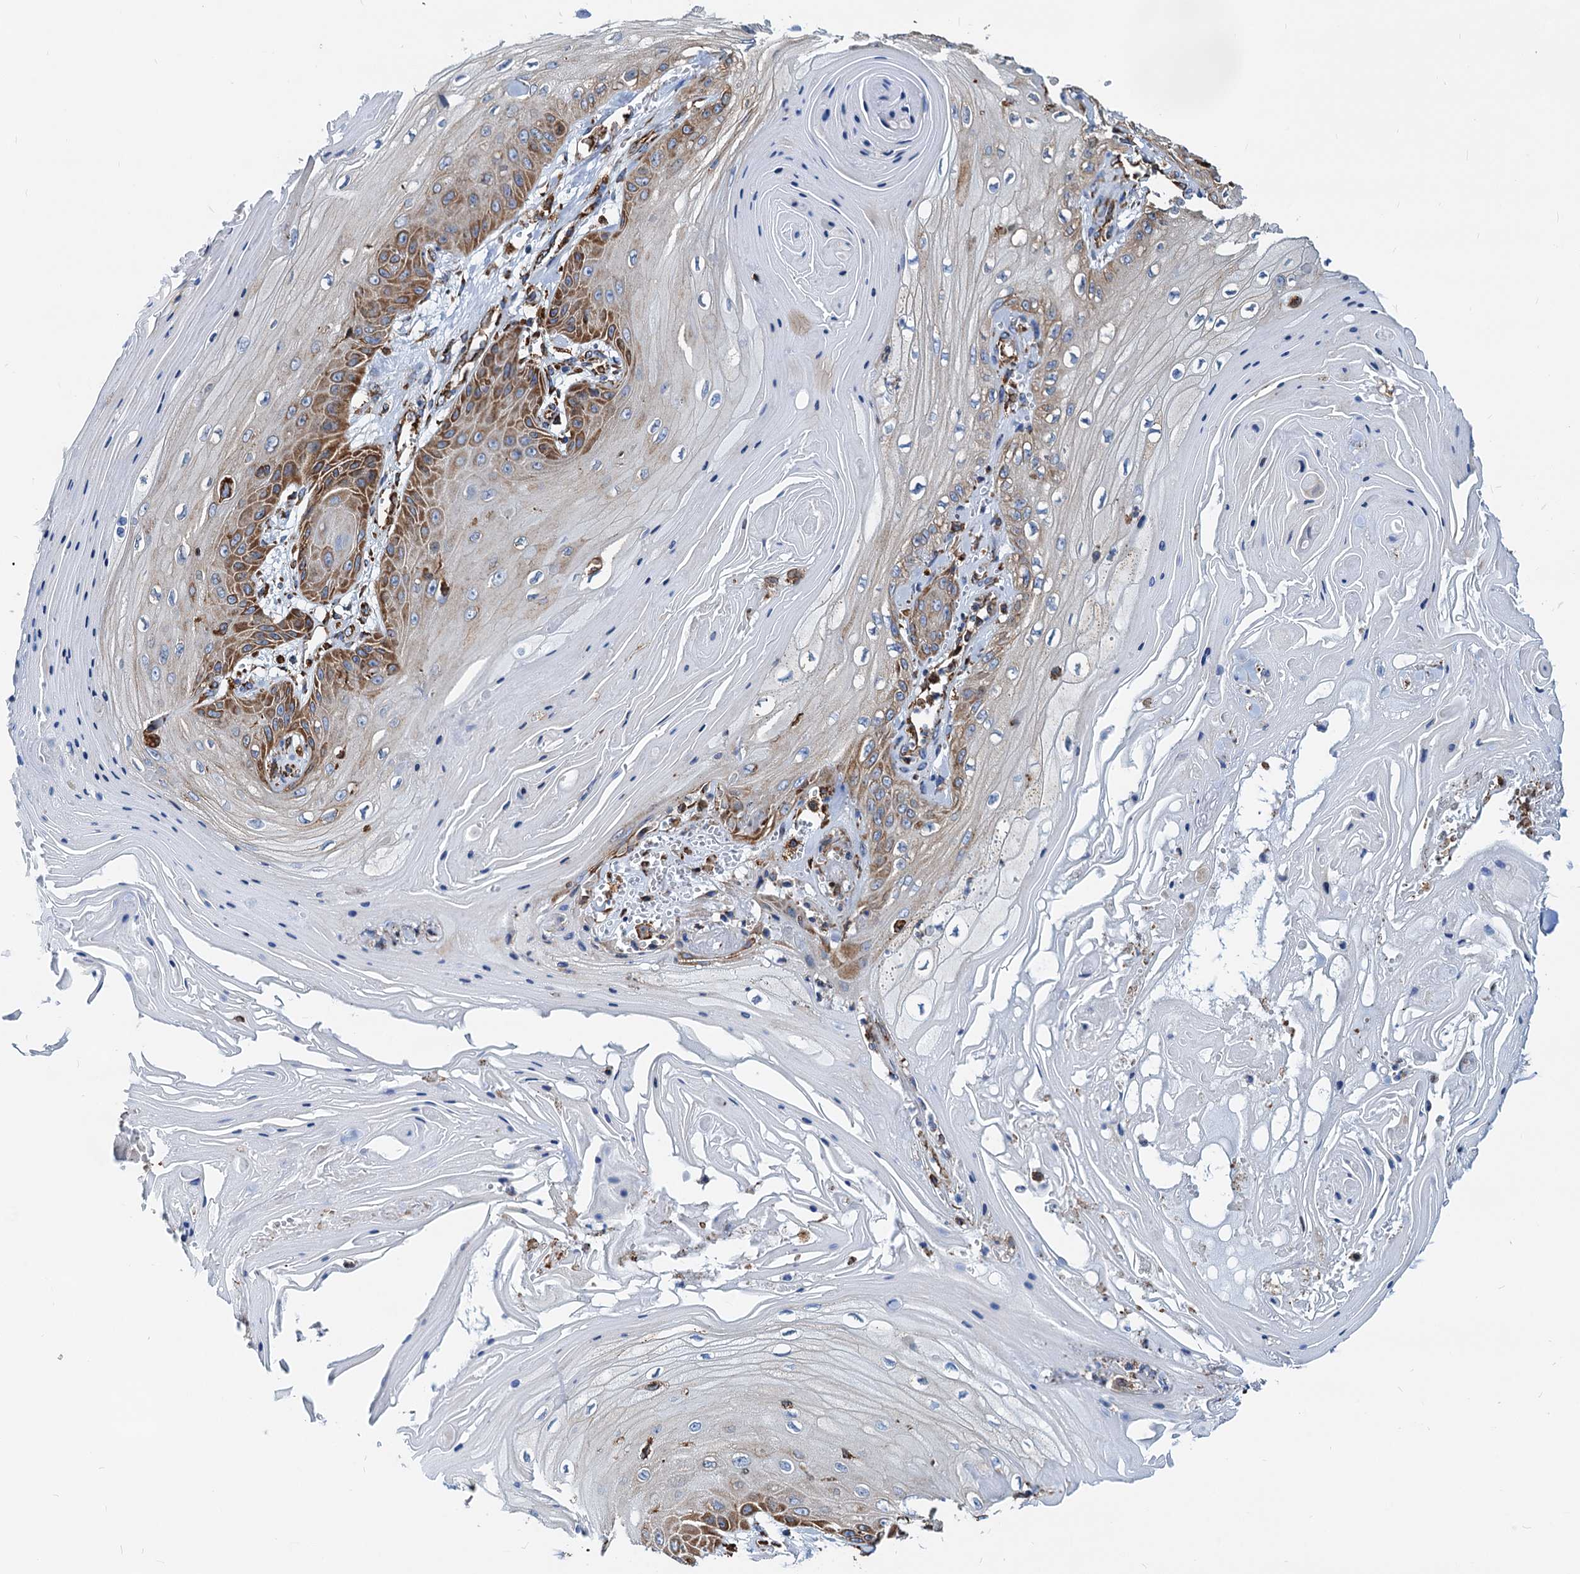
{"staining": {"intensity": "moderate", "quantity": "25%-75%", "location": "cytoplasmic/membranous"}, "tissue": "skin cancer", "cell_type": "Tumor cells", "image_type": "cancer", "snomed": [{"axis": "morphology", "description": "Squamous cell carcinoma, NOS"}, {"axis": "topography", "description": "Skin"}], "caption": "Immunohistochemistry (IHC) photomicrograph of neoplastic tissue: human skin squamous cell carcinoma stained using immunohistochemistry (IHC) shows medium levels of moderate protein expression localized specifically in the cytoplasmic/membranous of tumor cells, appearing as a cytoplasmic/membranous brown color.", "gene": "HSPA5", "patient": {"sex": "male", "age": 74}}